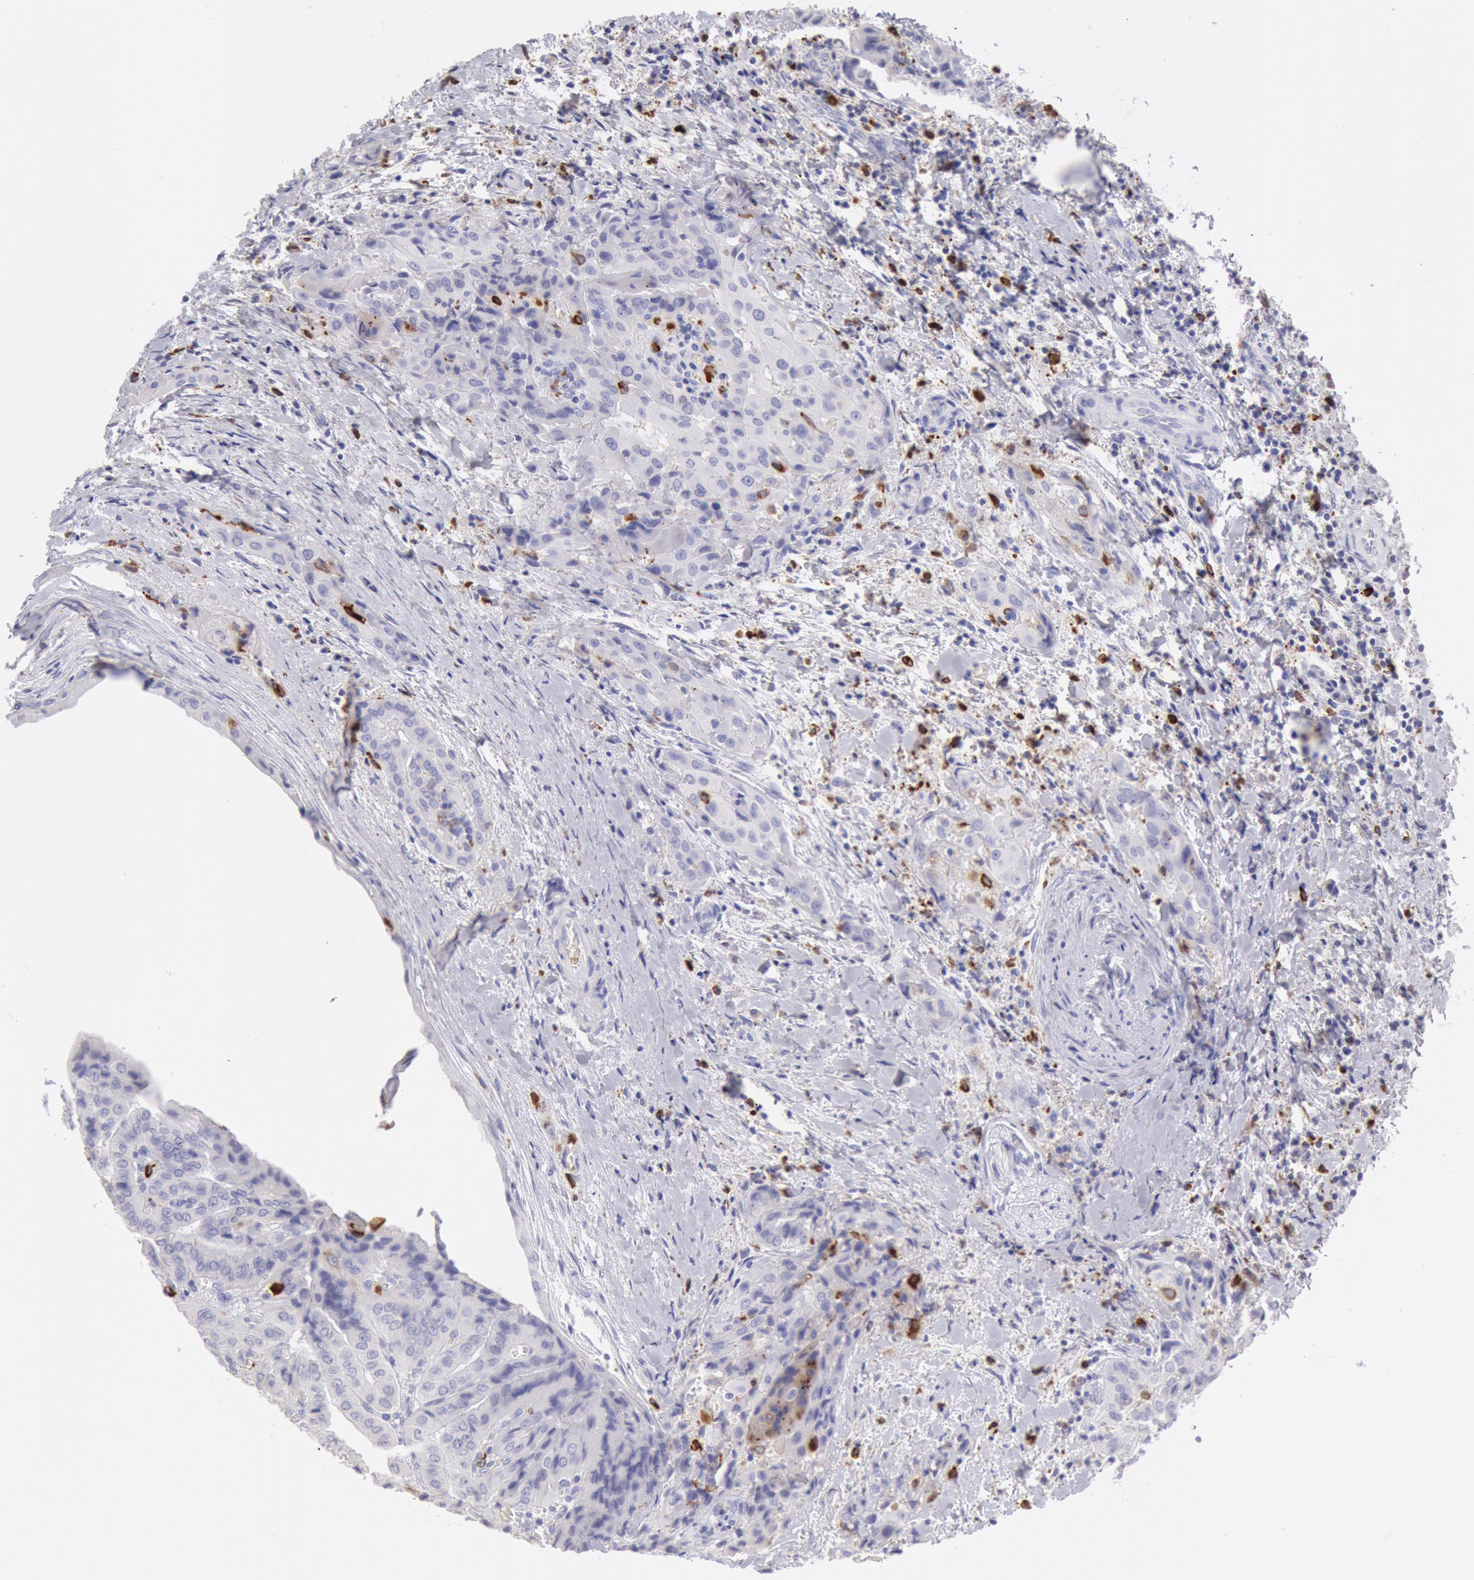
{"staining": {"intensity": "negative", "quantity": "none", "location": "none"}, "tissue": "thyroid cancer", "cell_type": "Tumor cells", "image_type": "cancer", "snomed": [{"axis": "morphology", "description": "Papillary adenocarcinoma, NOS"}, {"axis": "topography", "description": "Thyroid gland"}], "caption": "Papillary adenocarcinoma (thyroid) was stained to show a protein in brown. There is no significant positivity in tumor cells.", "gene": "FCN1", "patient": {"sex": "female", "age": 71}}